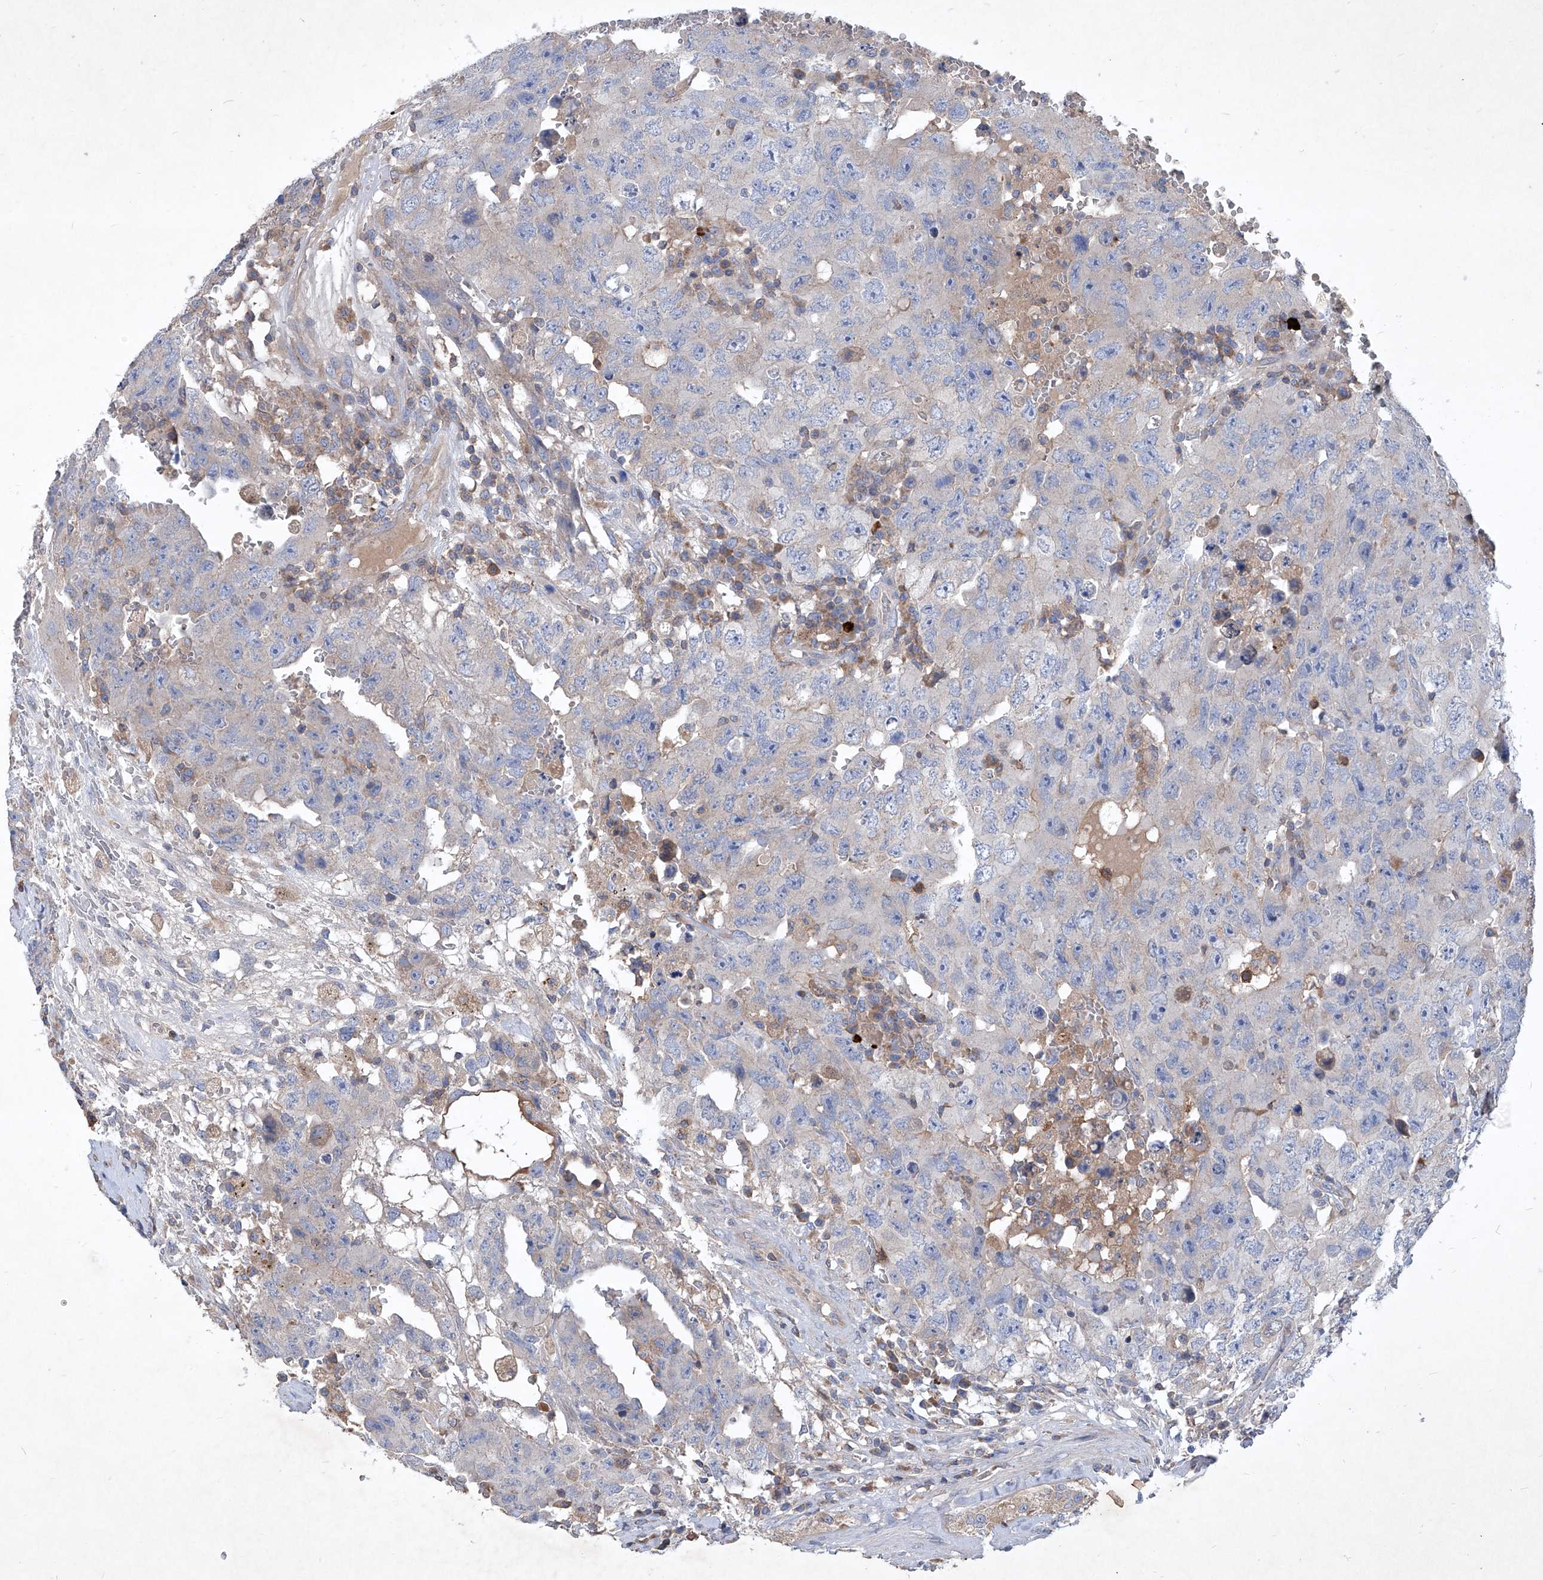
{"staining": {"intensity": "weak", "quantity": "<25%", "location": "cytoplasmic/membranous"}, "tissue": "testis cancer", "cell_type": "Tumor cells", "image_type": "cancer", "snomed": [{"axis": "morphology", "description": "Carcinoma, Embryonal, NOS"}, {"axis": "topography", "description": "Testis"}], "caption": "An image of testis cancer stained for a protein shows no brown staining in tumor cells. (Brightfield microscopy of DAB immunohistochemistry at high magnification).", "gene": "EPHA8", "patient": {"sex": "male", "age": 26}}